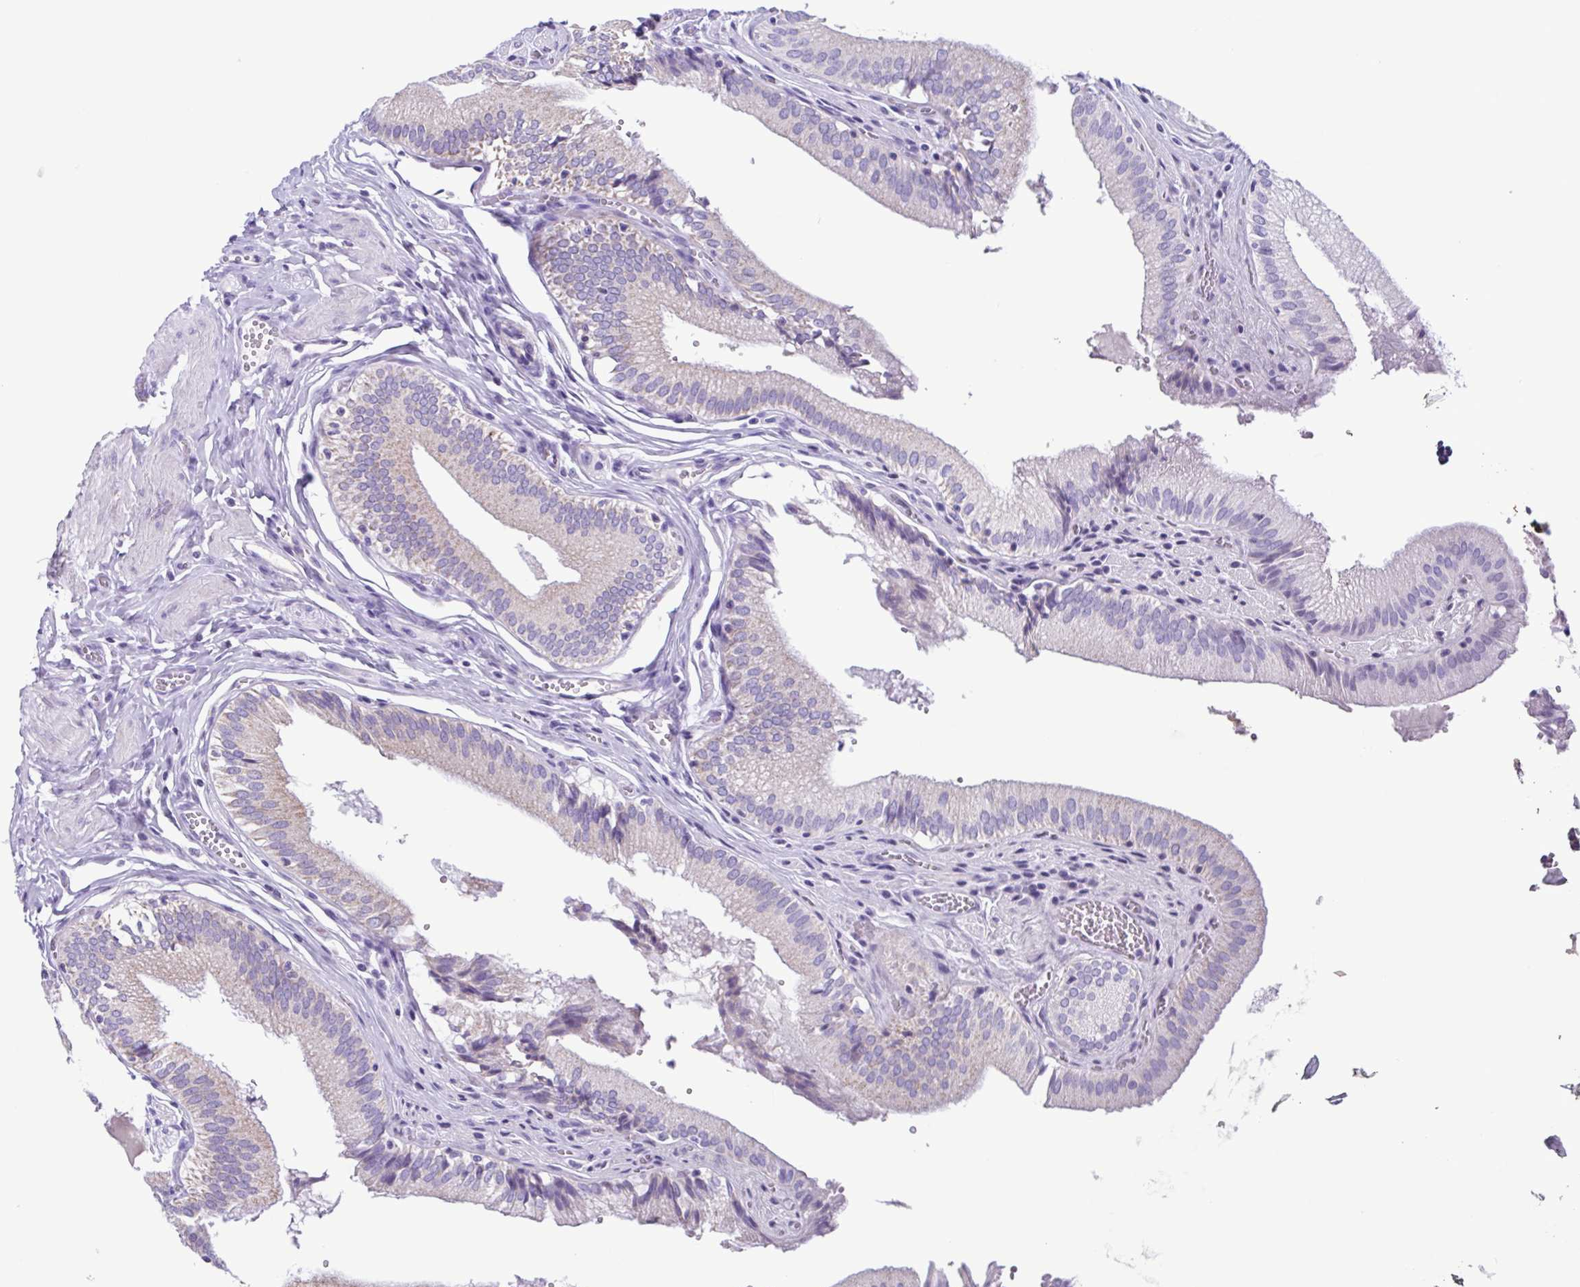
{"staining": {"intensity": "moderate", "quantity": "<25%", "location": "cytoplasmic/membranous"}, "tissue": "gallbladder", "cell_type": "Glandular cells", "image_type": "normal", "snomed": [{"axis": "morphology", "description": "Normal tissue, NOS"}, {"axis": "topography", "description": "Gallbladder"}, {"axis": "topography", "description": "Peripheral nerve tissue"}], "caption": "Immunohistochemistry (DAB) staining of normal human gallbladder exhibits moderate cytoplasmic/membranous protein staining in approximately <25% of glandular cells. The staining was performed using DAB (3,3'-diaminobenzidine) to visualize the protein expression in brown, while the nuclei were stained in blue with hematoxylin (Magnification: 20x).", "gene": "ACTRT3", "patient": {"sex": "male", "age": 17}}